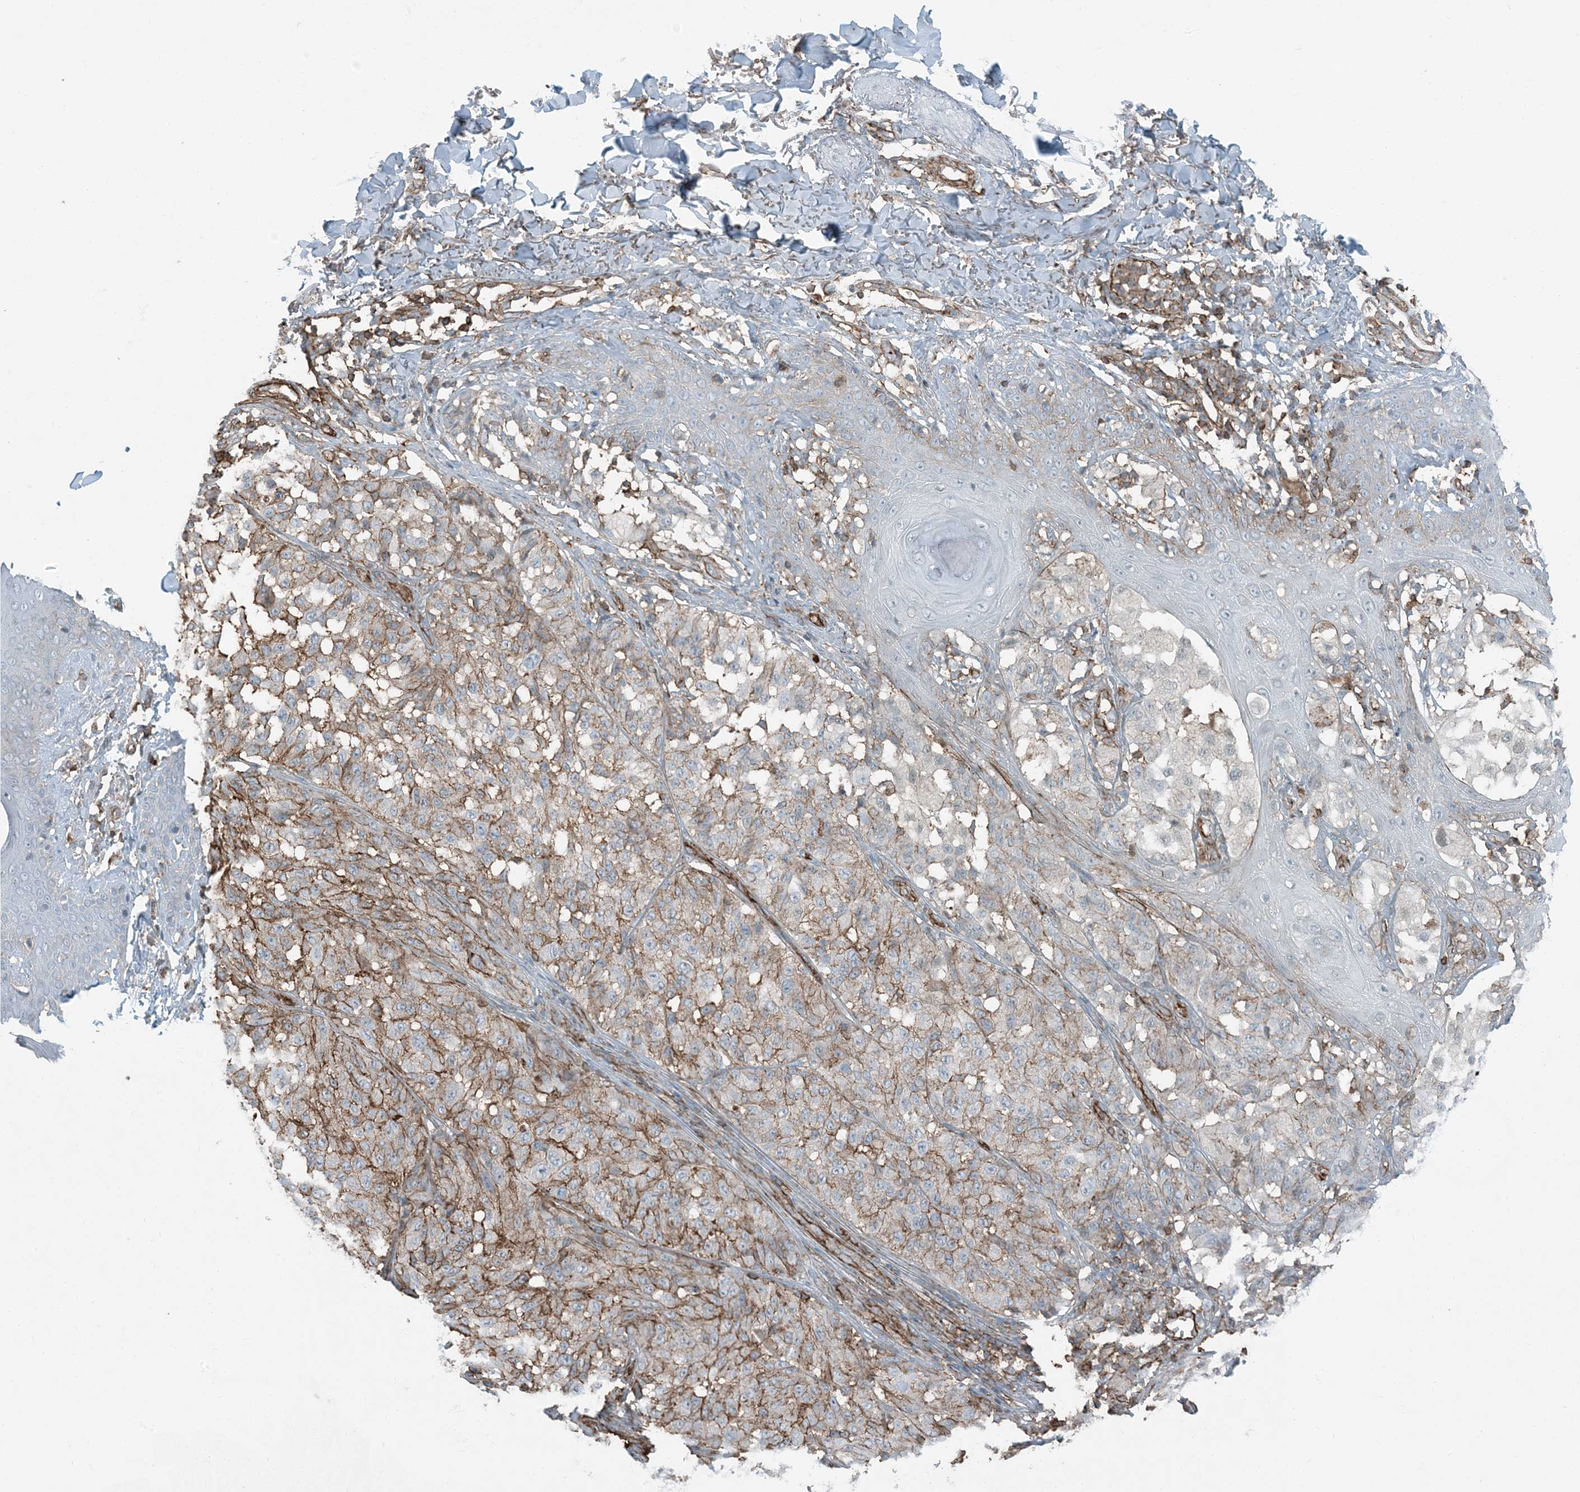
{"staining": {"intensity": "moderate", "quantity": "25%-75%", "location": "cytoplasmic/membranous"}, "tissue": "melanoma", "cell_type": "Tumor cells", "image_type": "cancer", "snomed": [{"axis": "morphology", "description": "Malignant melanoma, NOS"}, {"axis": "topography", "description": "Skin"}], "caption": "A high-resolution image shows immunohistochemistry (IHC) staining of malignant melanoma, which displays moderate cytoplasmic/membranous positivity in approximately 25%-75% of tumor cells.", "gene": "APOBEC3C", "patient": {"sex": "female", "age": 46}}